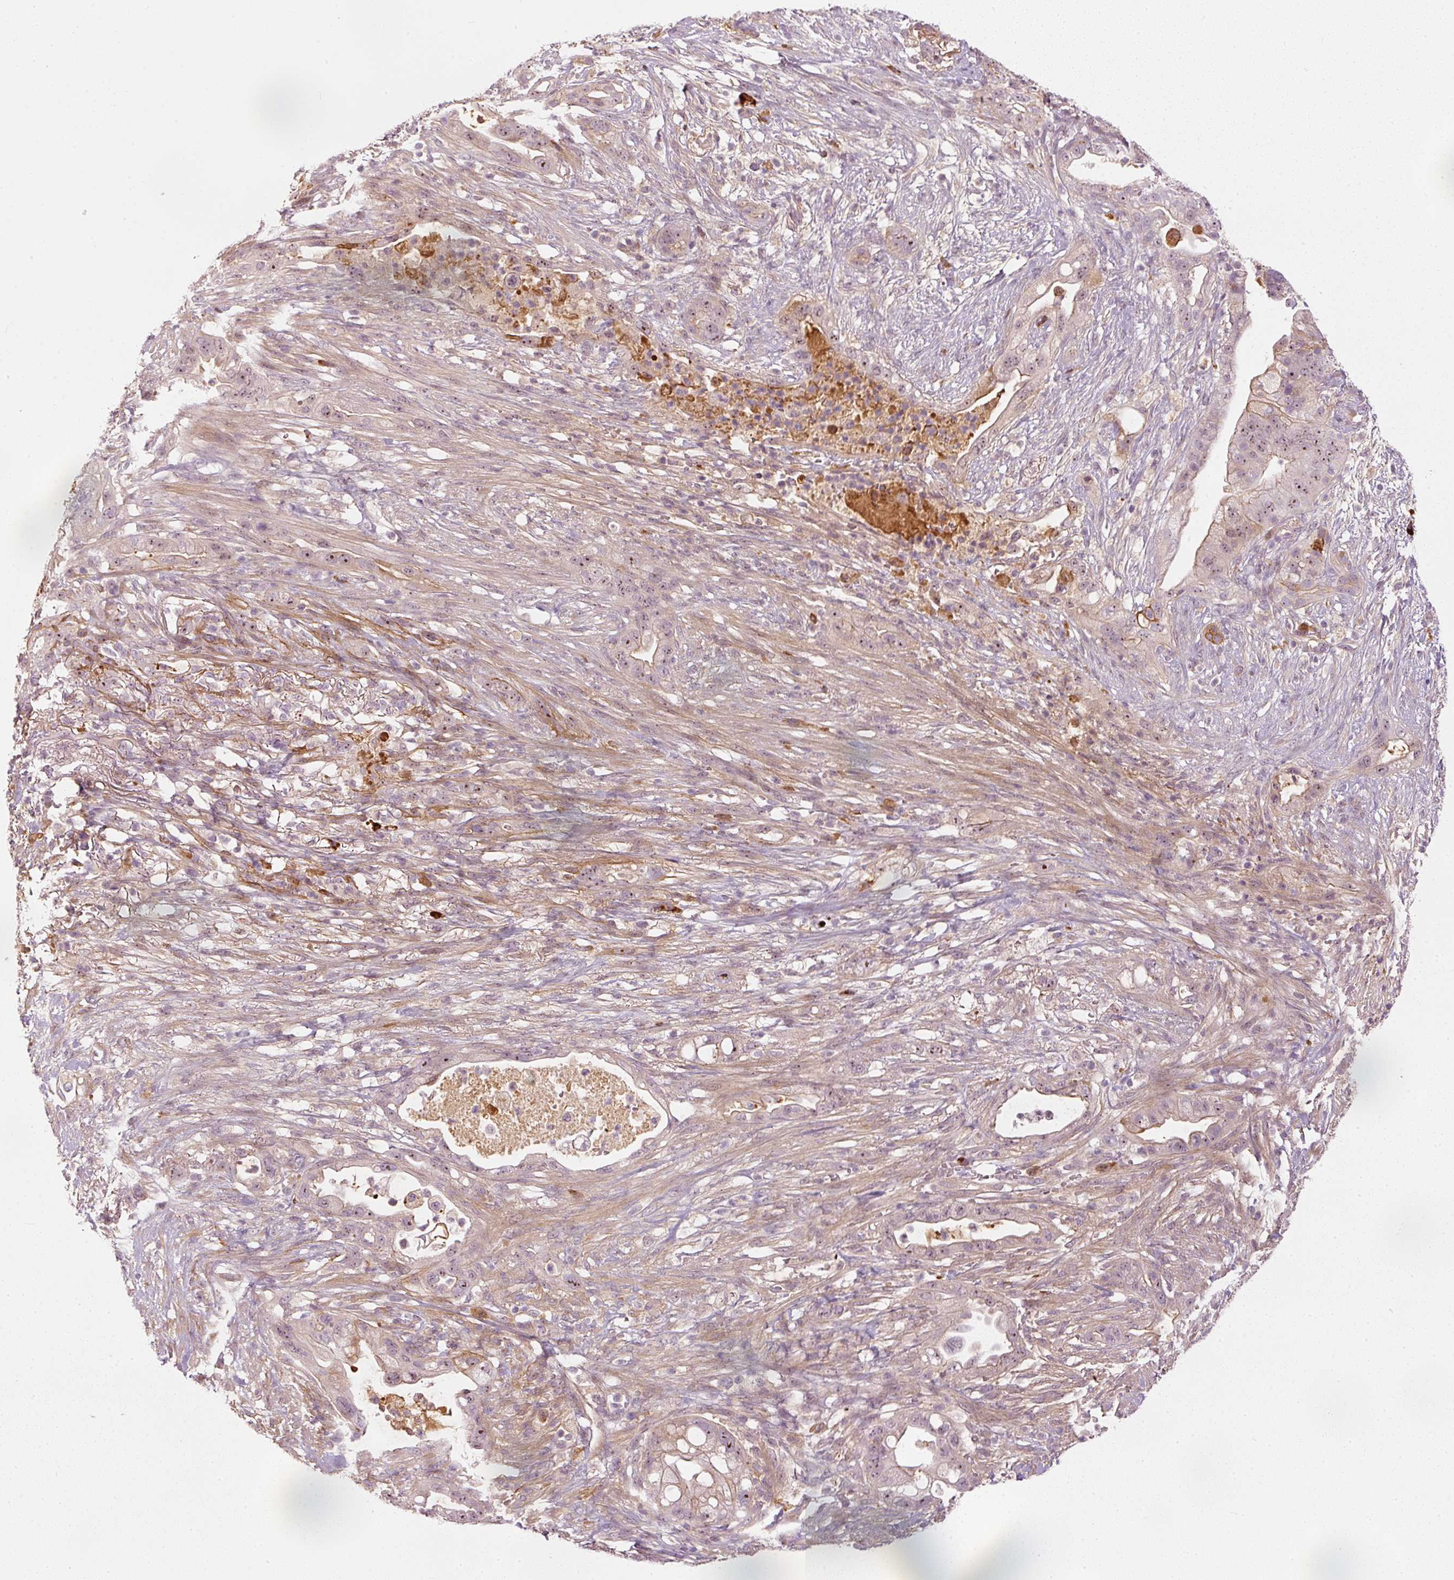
{"staining": {"intensity": "weak", "quantity": "25%-75%", "location": "cytoplasmic/membranous,nuclear"}, "tissue": "pancreatic cancer", "cell_type": "Tumor cells", "image_type": "cancer", "snomed": [{"axis": "morphology", "description": "Adenocarcinoma, NOS"}, {"axis": "topography", "description": "Pancreas"}], "caption": "Protein staining of pancreatic adenocarcinoma tissue shows weak cytoplasmic/membranous and nuclear staining in about 25%-75% of tumor cells.", "gene": "VCAM1", "patient": {"sex": "male", "age": 44}}